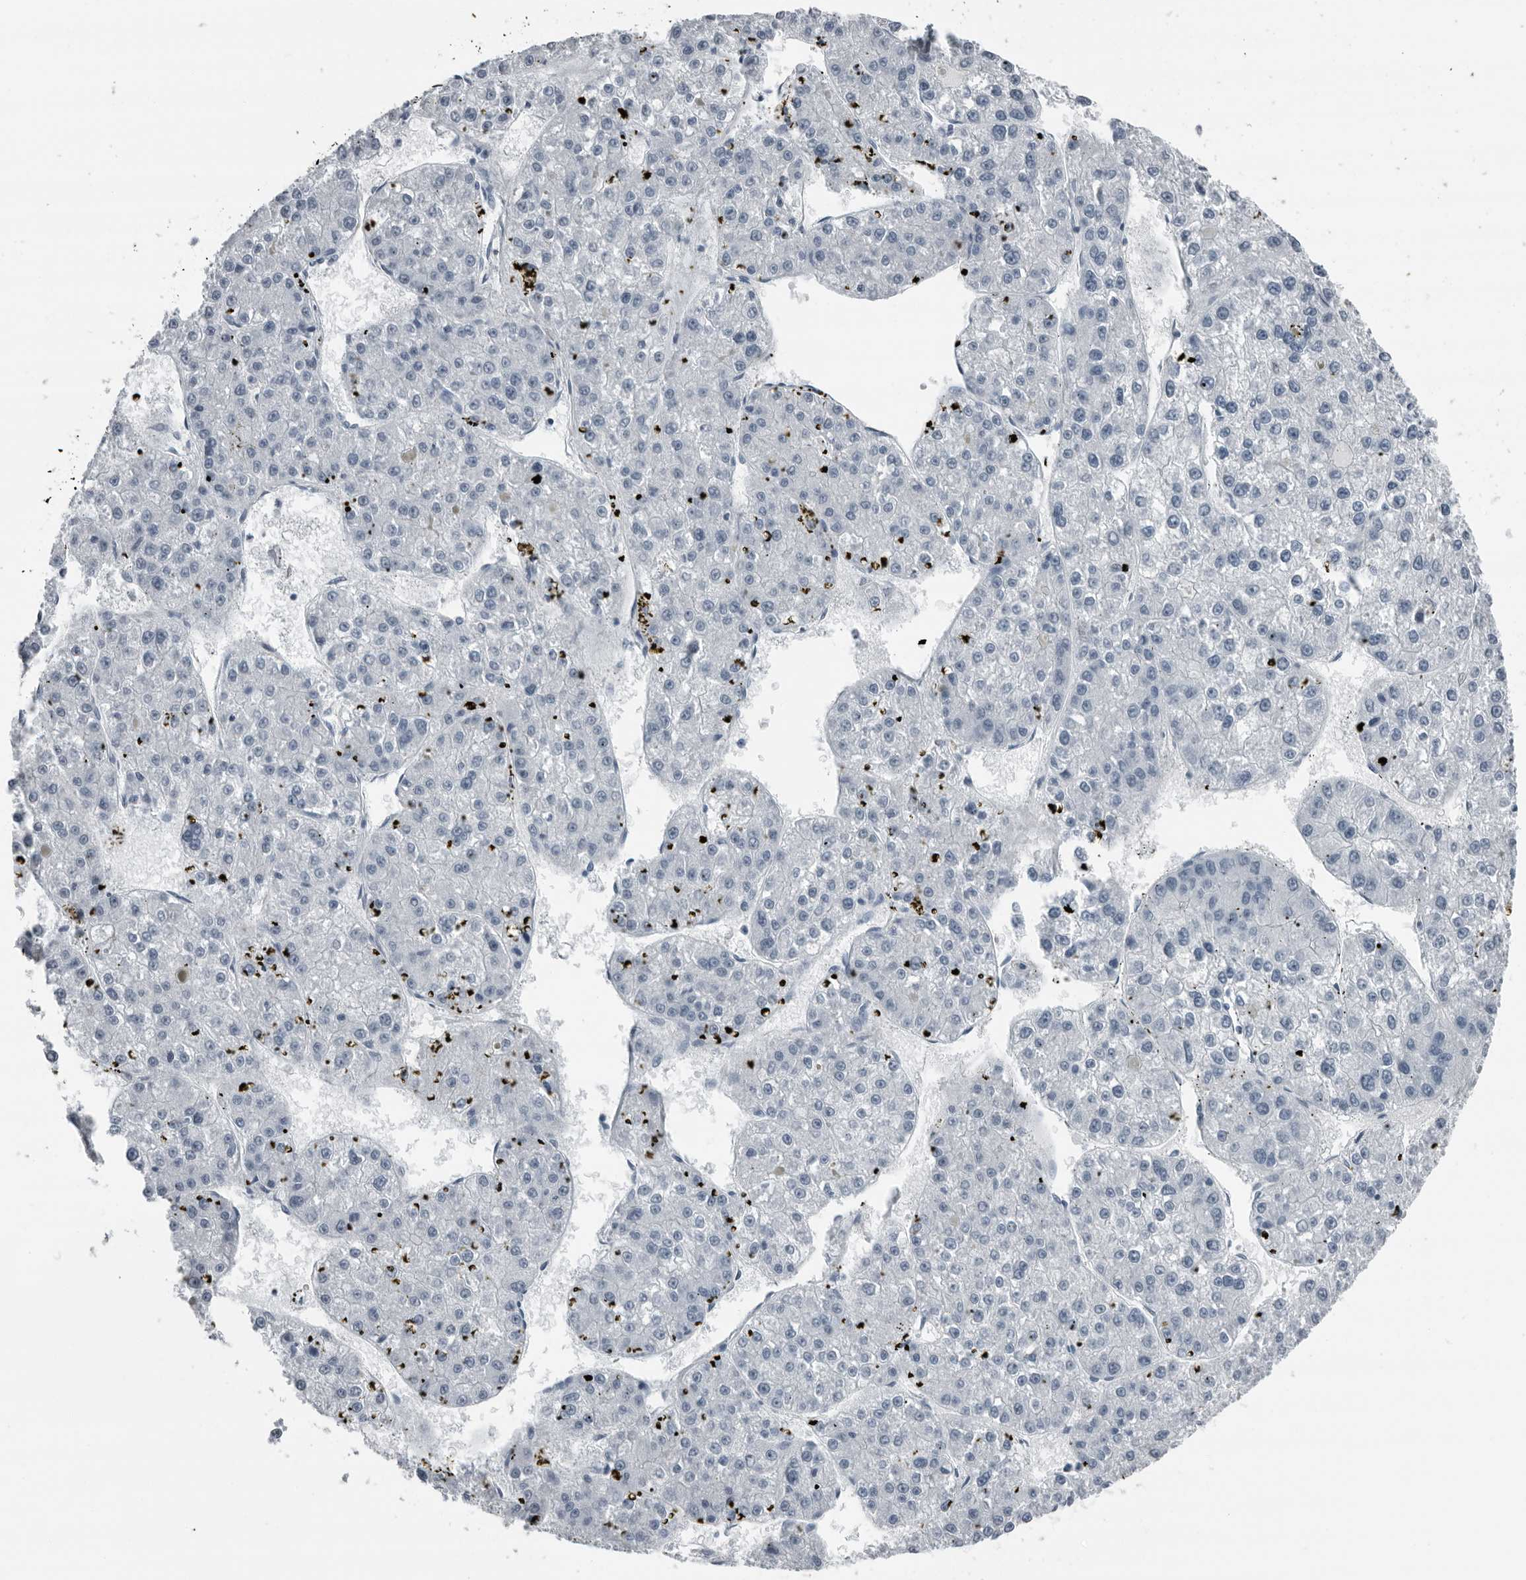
{"staining": {"intensity": "negative", "quantity": "none", "location": "none"}, "tissue": "liver cancer", "cell_type": "Tumor cells", "image_type": "cancer", "snomed": [{"axis": "morphology", "description": "Carcinoma, Hepatocellular, NOS"}, {"axis": "topography", "description": "Liver"}], "caption": "The immunohistochemistry micrograph has no significant positivity in tumor cells of liver cancer tissue.", "gene": "PRSS1", "patient": {"sex": "female", "age": 73}}